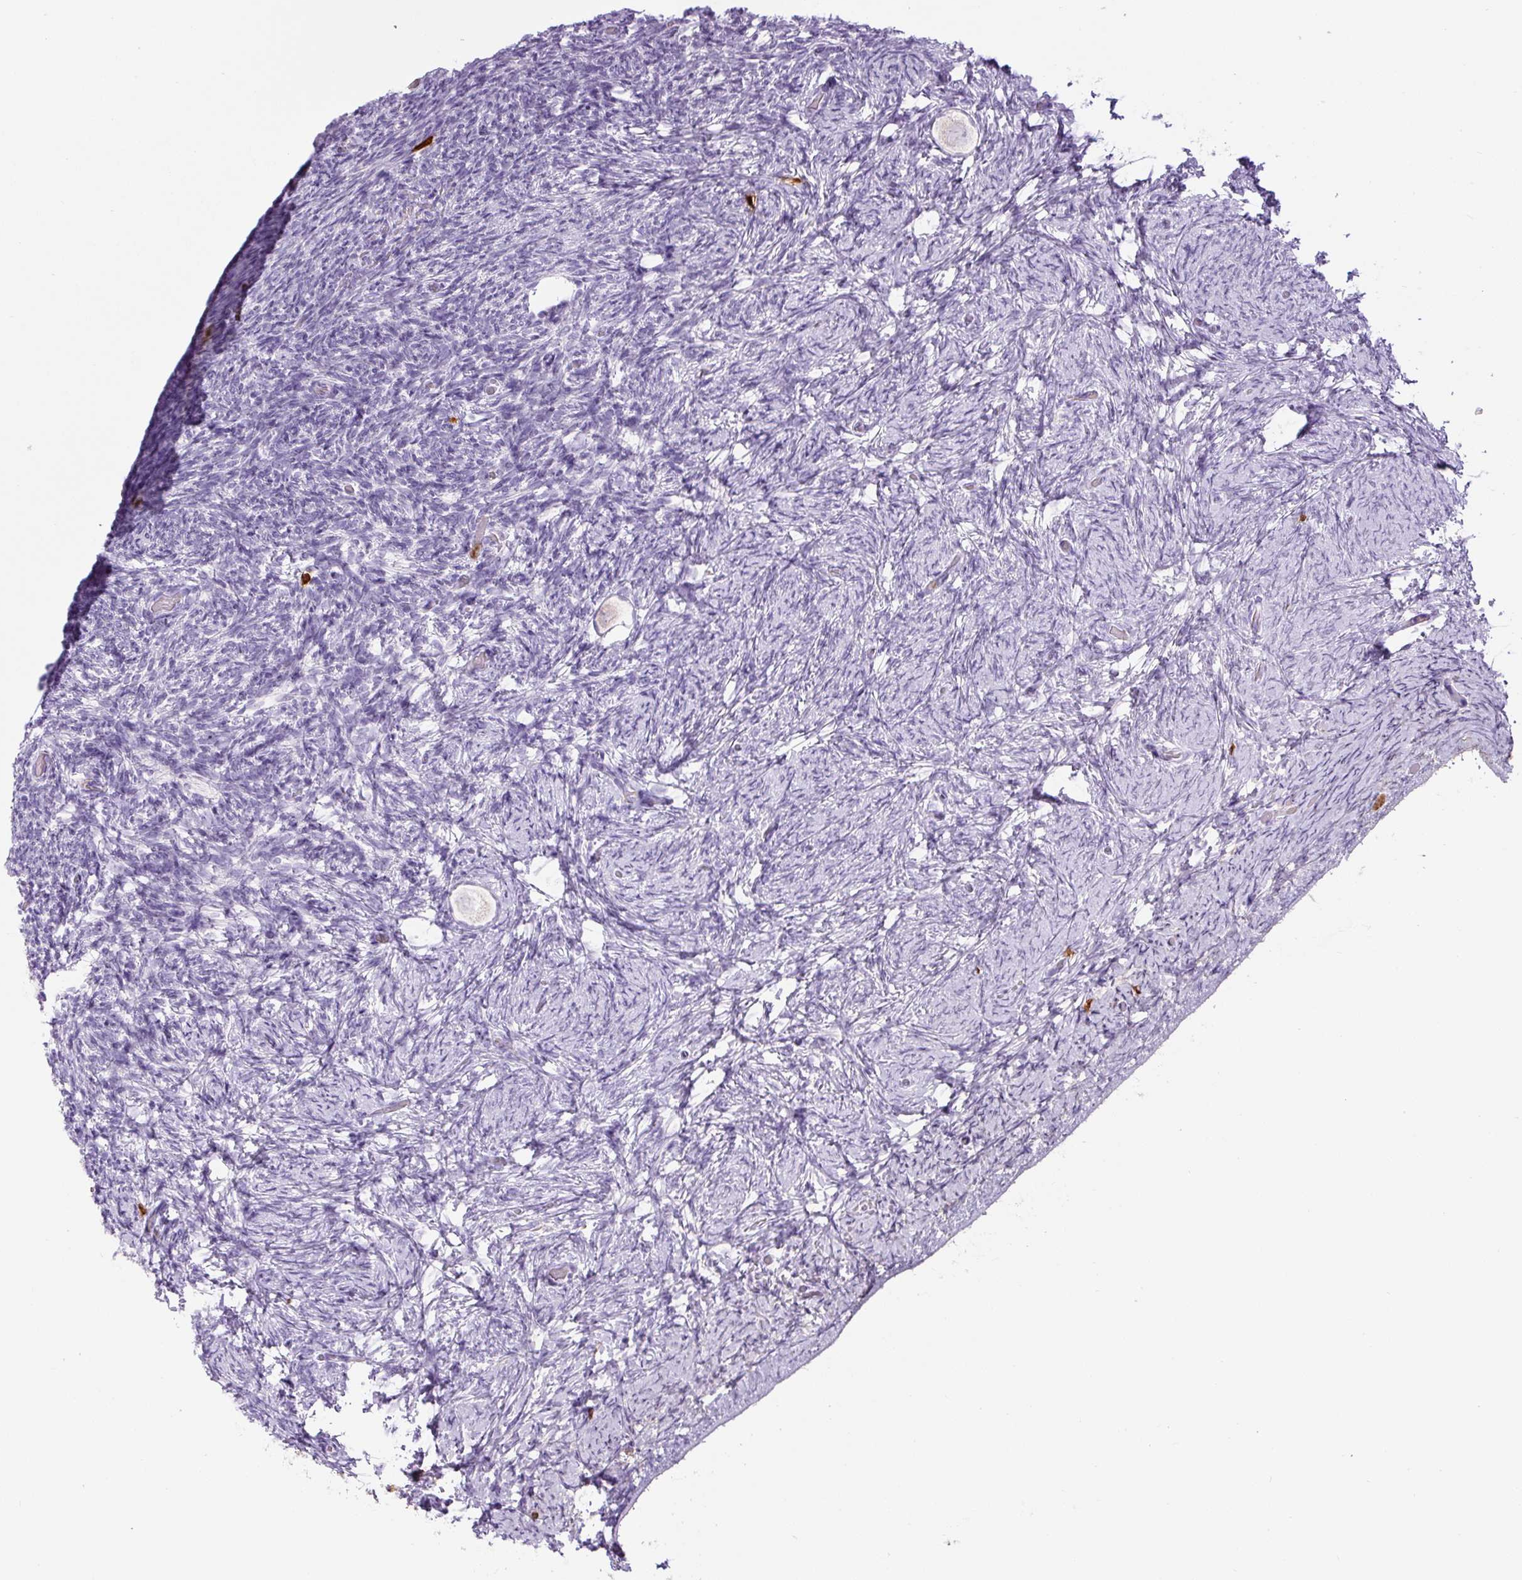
{"staining": {"intensity": "negative", "quantity": "none", "location": "none"}, "tissue": "ovary", "cell_type": "Follicle cells", "image_type": "normal", "snomed": [{"axis": "morphology", "description": "Normal tissue, NOS"}, {"axis": "topography", "description": "Ovary"}], "caption": "An IHC photomicrograph of benign ovary is shown. There is no staining in follicle cells of ovary. (DAB immunohistochemistry (IHC) visualized using brightfield microscopy, high magnification).", "gene": "S100A4", "patient": {"sex": "female", "age": 34}}